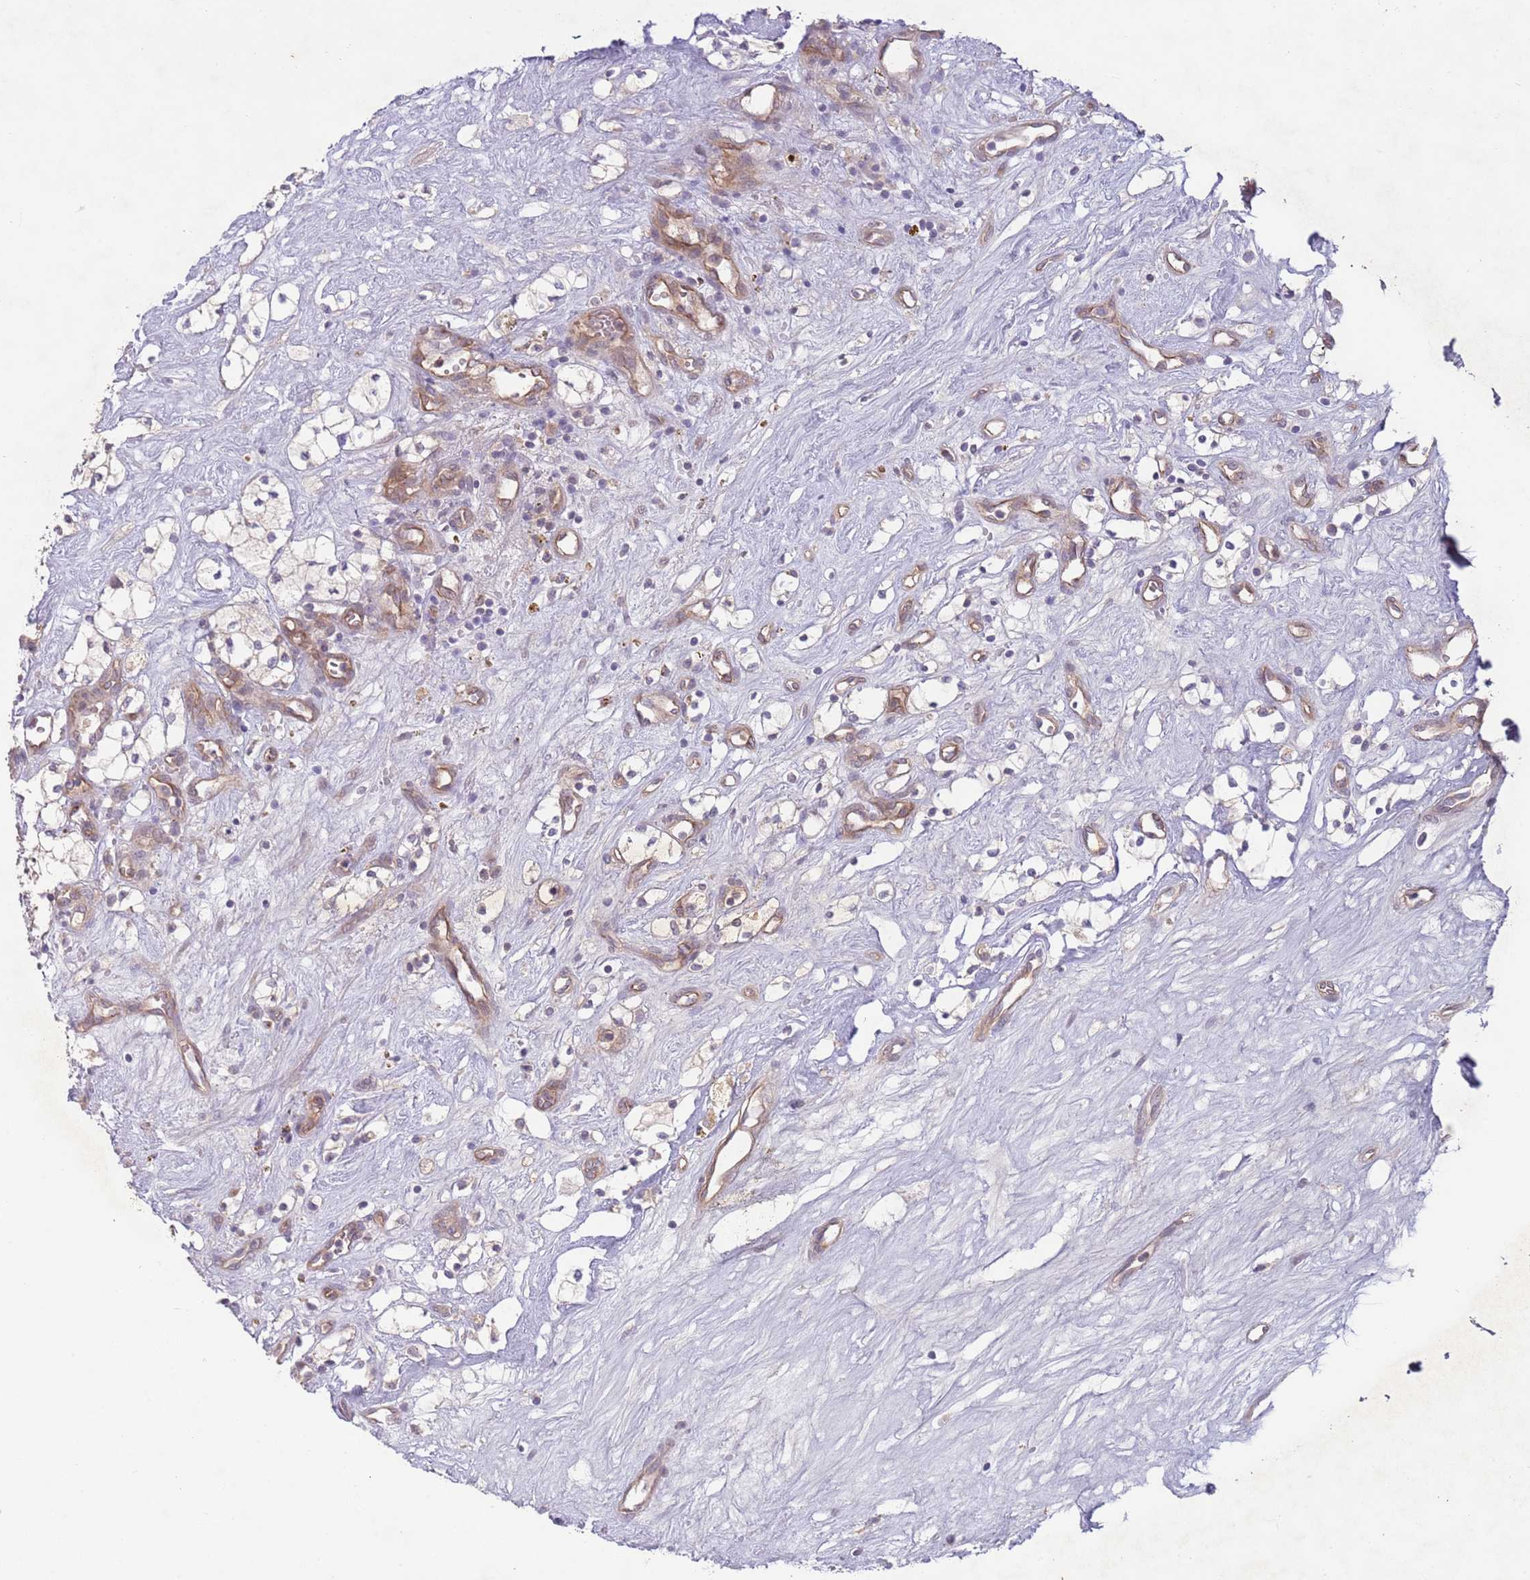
{"staining": {"intensity": "negative", "quantity": "none", "location": "none"}, "tissue": "renal cancer", "cell_type": "Tumor cells", "image_type": "cancer", "snomed": [{"axis": "morphology", "description": "Adenocarcinoma, NOS"}, {"axis": "topography", "description": "Kidney"}], "caption": "The photomicrograph exhibits no significant expression in tumor cells of renal adenocarcinoma. (Immunohistochemistry, brightfield microscopy, high magnification).", "gene": "SAV1", "patient": {"sex": "male", "age": 59}}